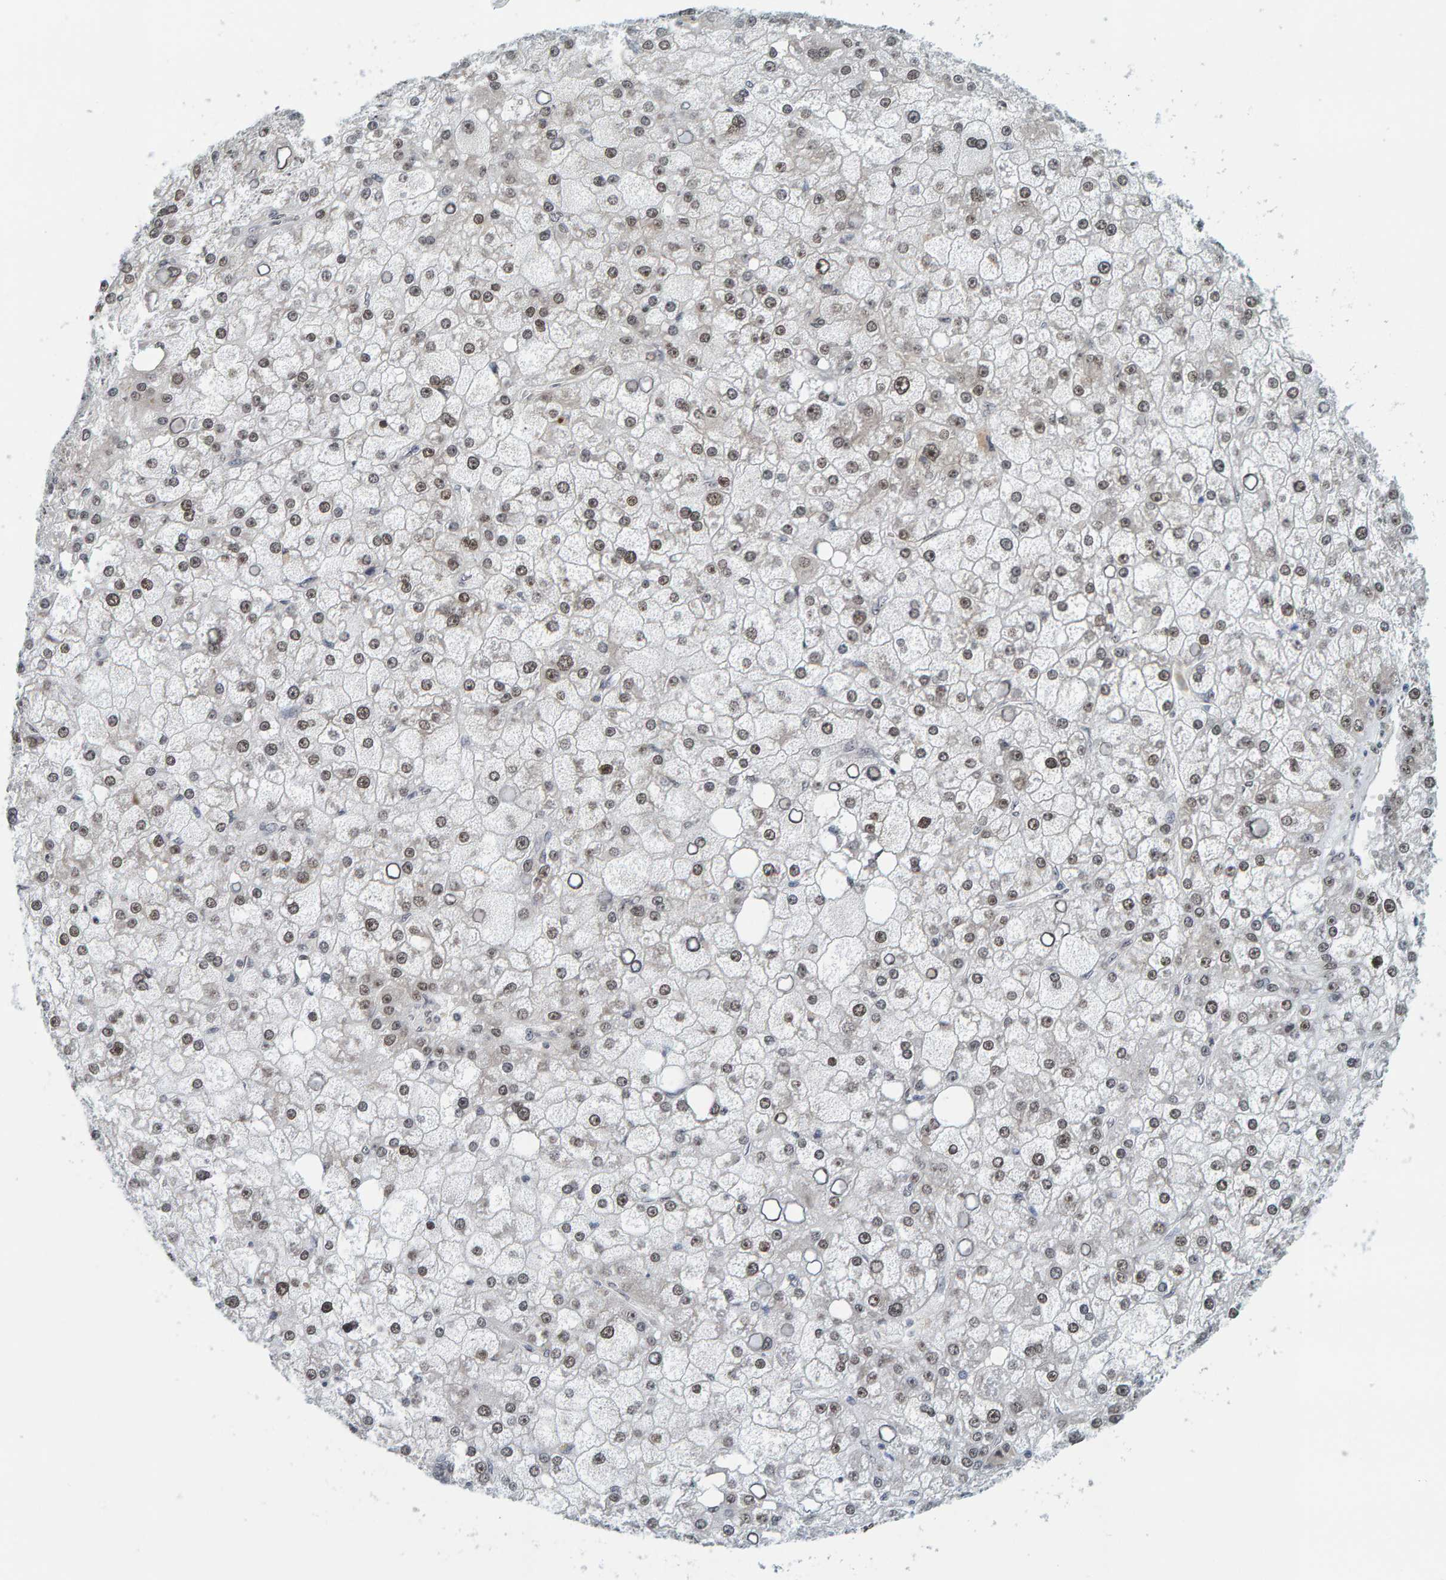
{"staining": {"intensity": "weak", "quantity": ">75%", "location": "nuclear"}, "tissue": "liver cancer", "cell_type": "Tumor cells", "image_type": "cancer", "snomed": [{"axis": "morphology", "description": "Carcinoma, Hepatocellular, NOS"}, {"axis": "topography", "description": "Liver"}], "caption": "Protein staining of liver cancer tissue reveals weak nuclear expression in about >75% of tumor cells. (DAB (3,3'-diaminobenzidine) IHC, brown staining for protein, blue staining for nuclei).", "gene": "POLR1E", "patient": {"sex": "male", "age": 67}}